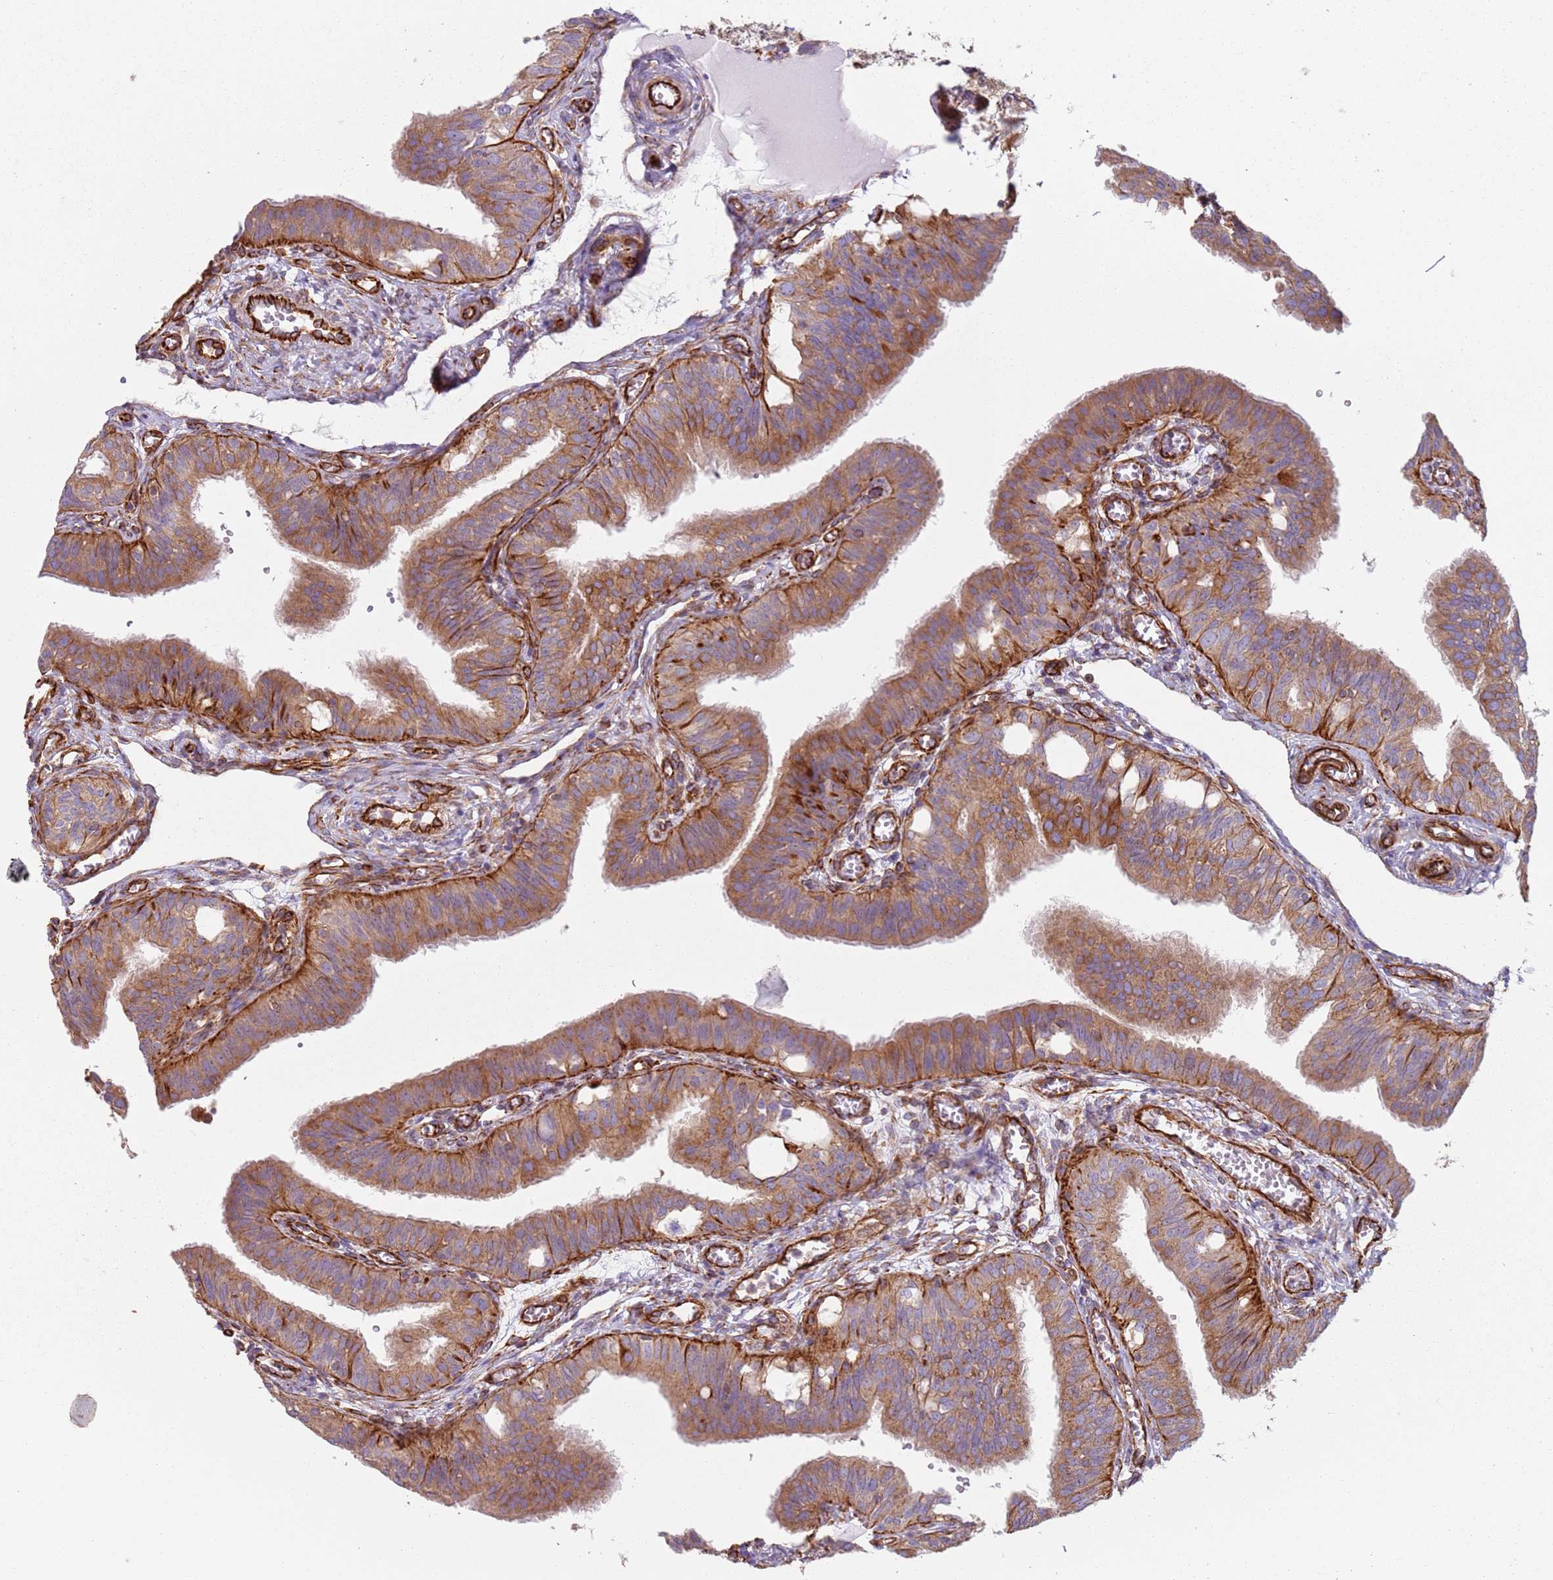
{"staining": {"intensity": "moderate", "quantity": ">75%", "location": "cytoplasmic/membranous"}, "tissue": "fallopian tube", "cell_type": "Glandular cells", "image_type": "normal", "snomed": [{"axis": "morphology", "description": "Normal tissue, NOS"}, {"axis": "topography", "description": "Fallopian tube"}, {"axis": "topography", "description": "Ovary"}], "caption": "Immunohistochemistry (IHC) (DAB (3,3'-diaminobenzidine)) staining of normal fallopian tube exhibits moderate cytoplasmic/membranous protein staining in approximately >75% of glandular cells. The staining was performed using DAB, with brown indicating positive protein expression. Nuclei are stained blue with hematoxylin.", "gene": "SNAPIN", "patient": {"sex": "female", "age": 42}}